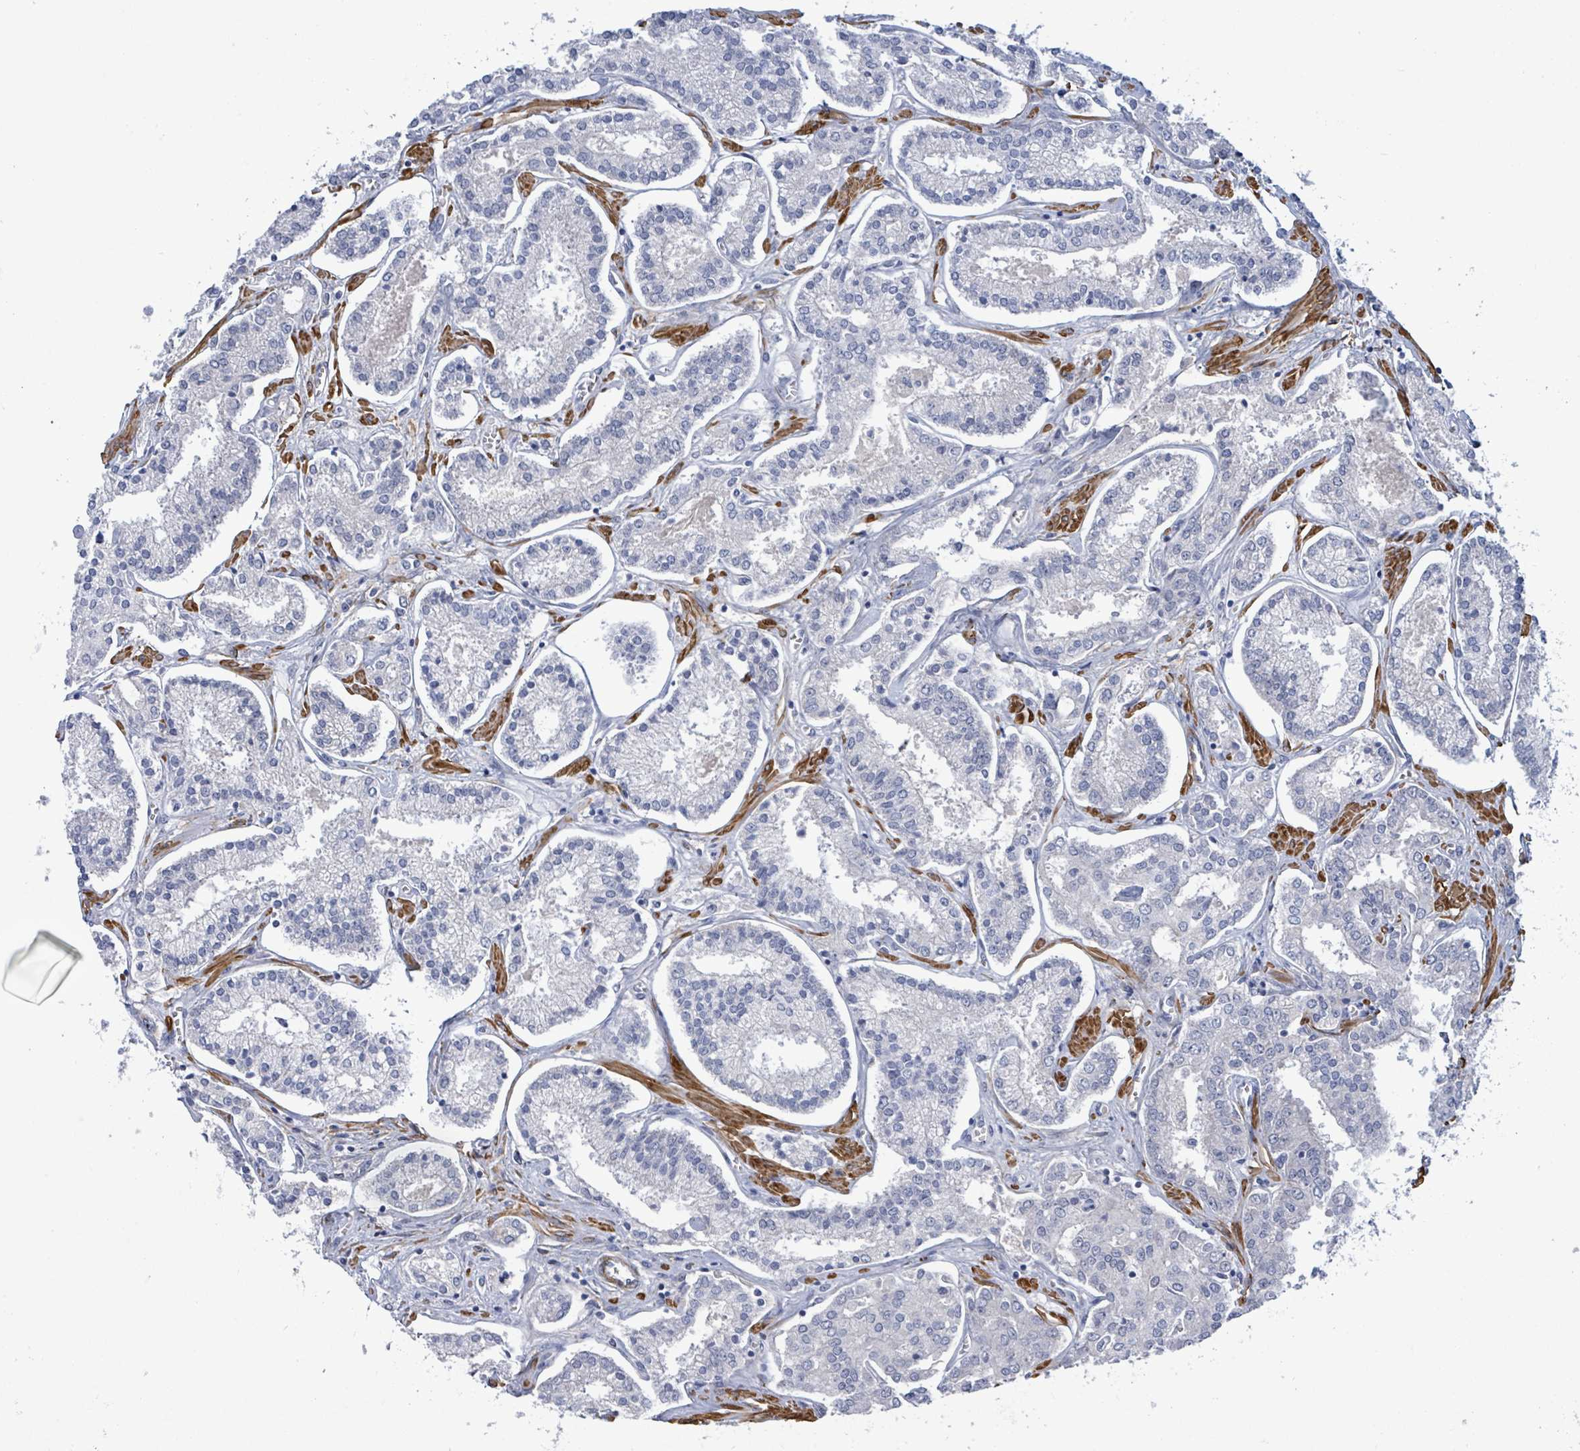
{"staining": {"intensity": "negative", "quantity": "none", "location": "none"}, "tissue": "prostate cancer", "cell_type": "Tumor cells", "image_type": "cancer", "snomed": [{"axis": "morphology", "description": "Adenocarcinoma, High grade"}, {"axis": "topography", "description": "Prostate"}], "caption": "Prostate high-grade adenocarcinoma was stained to show a protein in brown. There is no significant positivity in tumor cells.", "gene": "DMRTC1B", "patient": {"sex": "male", "age": 71}}